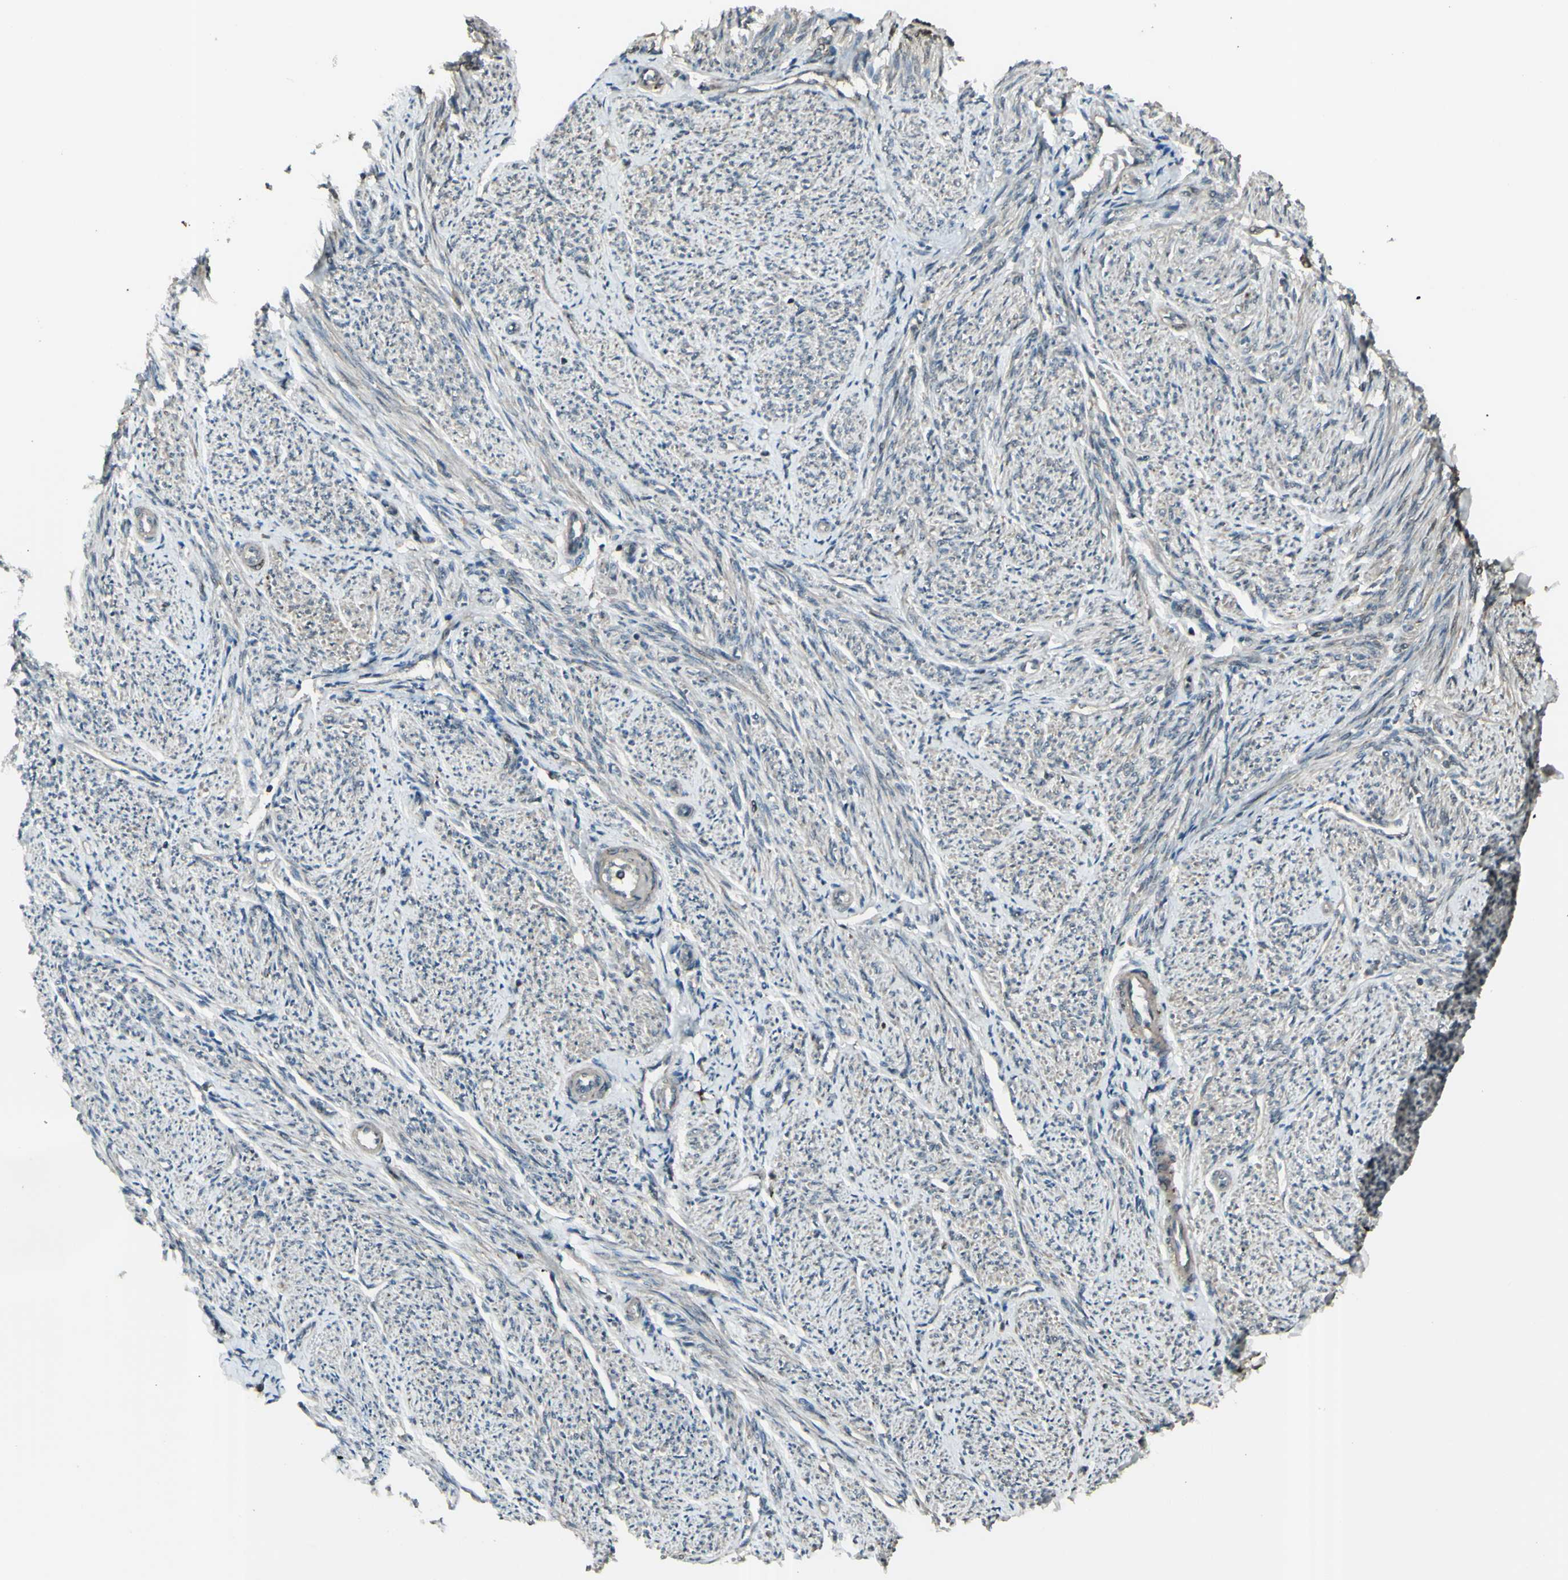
{"staining": {"intensity": "weak", "quantity": ">75%", "location": "cytoplasmic/membranous"}, "tissue": "smooth muscle", "cell_type": "Smooth muscle cells", "image_type": "normal", "snomed": [{"axis": "morphology", "description": "Normal tissue, NOS"}, {"axis": "topography", "description": "Smooth muscle"}], "caption": "Smooth muscle cells reveal weak cytoplasmic/membranous expression in approximately >75% of cells in unremarkable smooth muscle. The protein is shown in brown color, while the nuclei are stained blue.", "gene": "GNAS", "patient": {"sex": "female", "age": 65}}